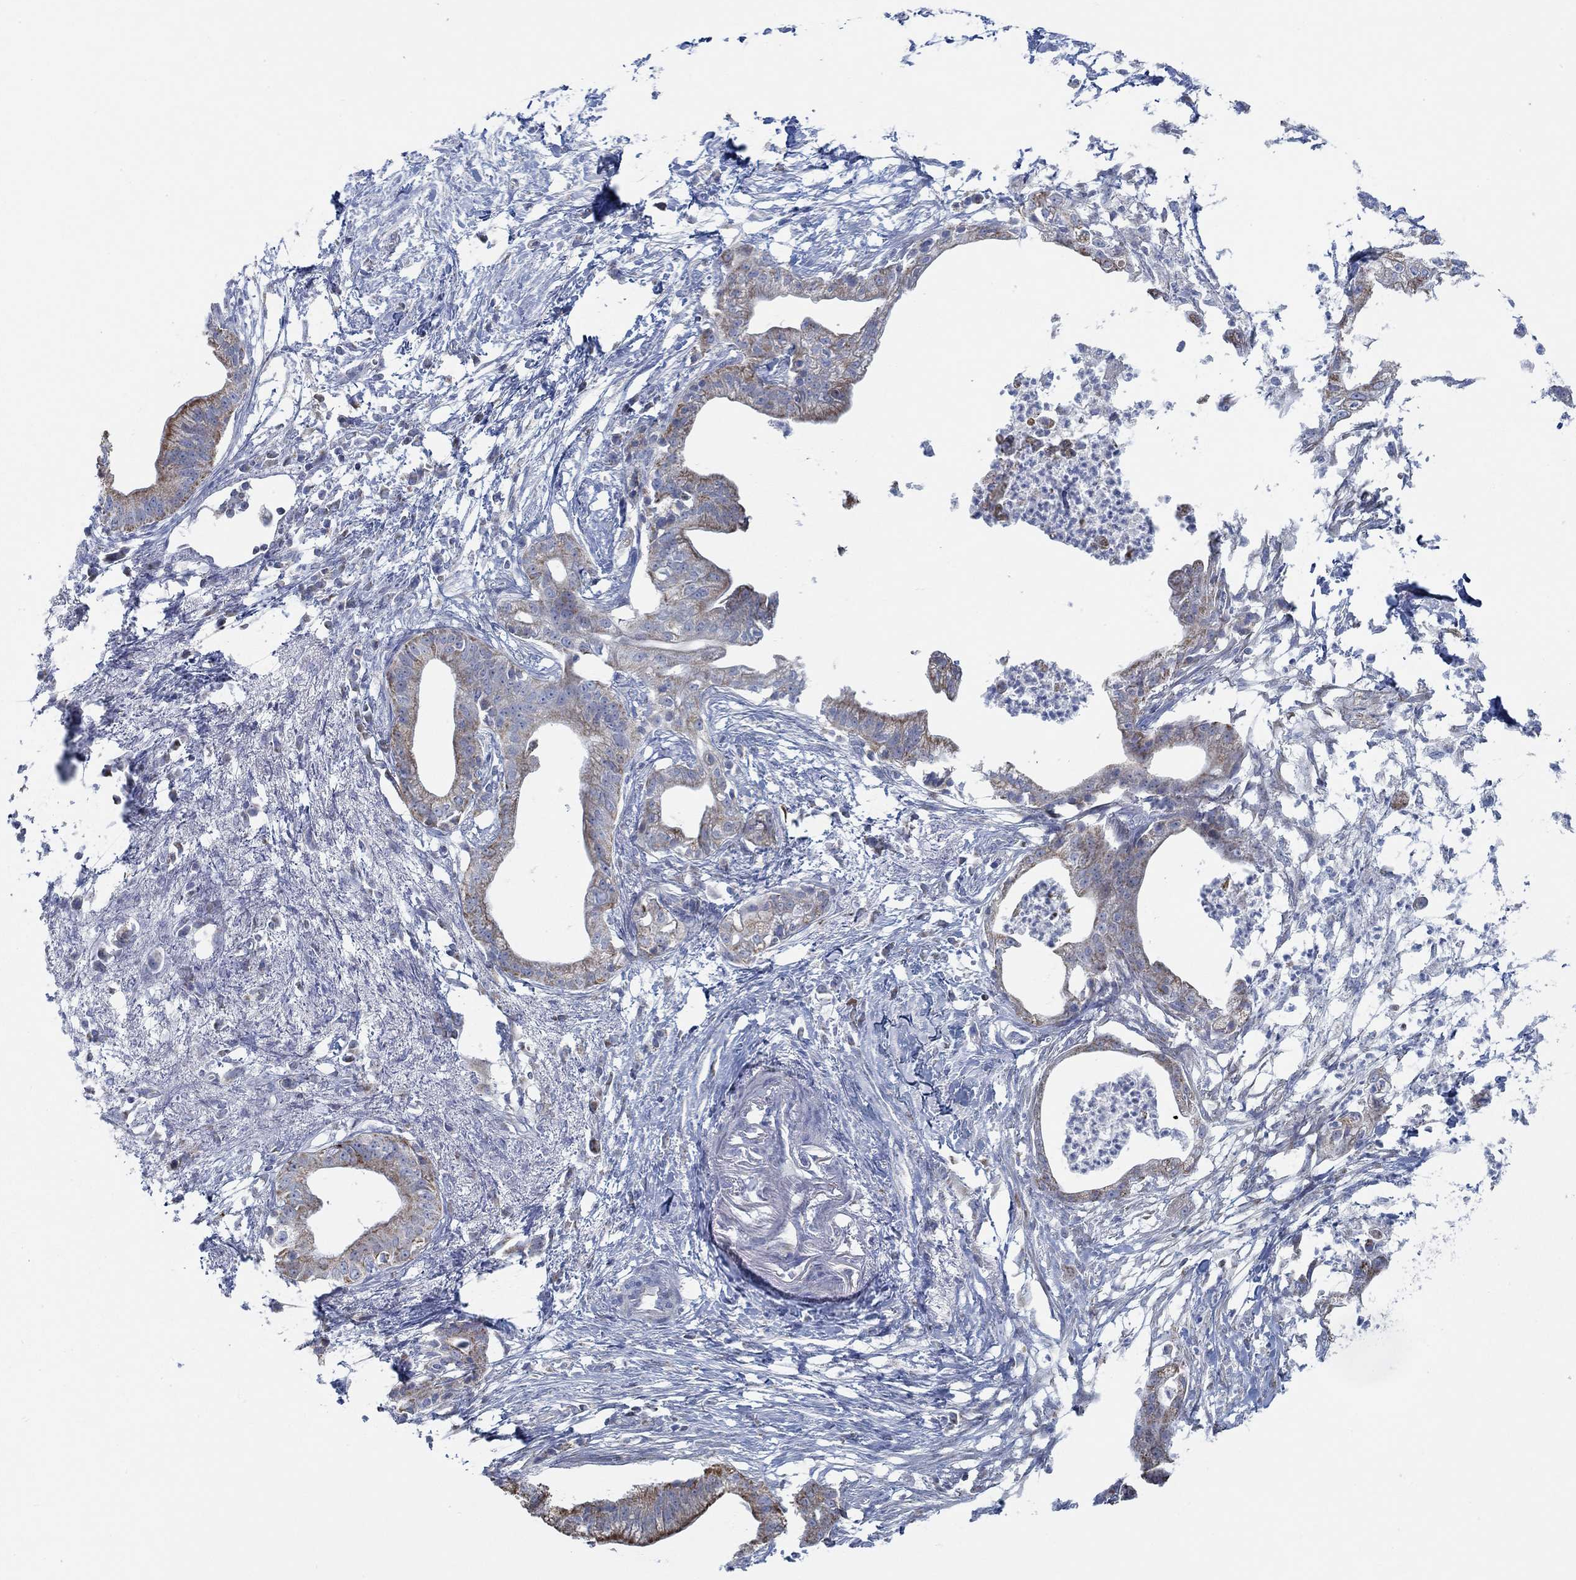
{"staining": {"intensity": "strong", "quantity": "<25%", "location": "cytoplasmic/membranous"}, "tissue": "pancreatic cancer", "cell_type": "Tumor cells", "image_type": "cancer", "snomed": [{"axis": "morphology", "description": "Normal tissue, NOS"}, {"axis": "morphology", "description": "Adenocarcinoma, NOS"}, {"axis": "topography", "description": "Pancreas"}], "caption": "Immunohistochemical staining of pancreatic adenocarcinoma reveals medium levels of strong cytoplasmic/membranous protein staining in about <25% of tumor cells. The staining was performed using DAB, with brown indicating positive protein expression. Nuclei are stained blue with hematoxylin.", "gene": "GLOD5", "patient": {"sex": "female", "age": 58}}